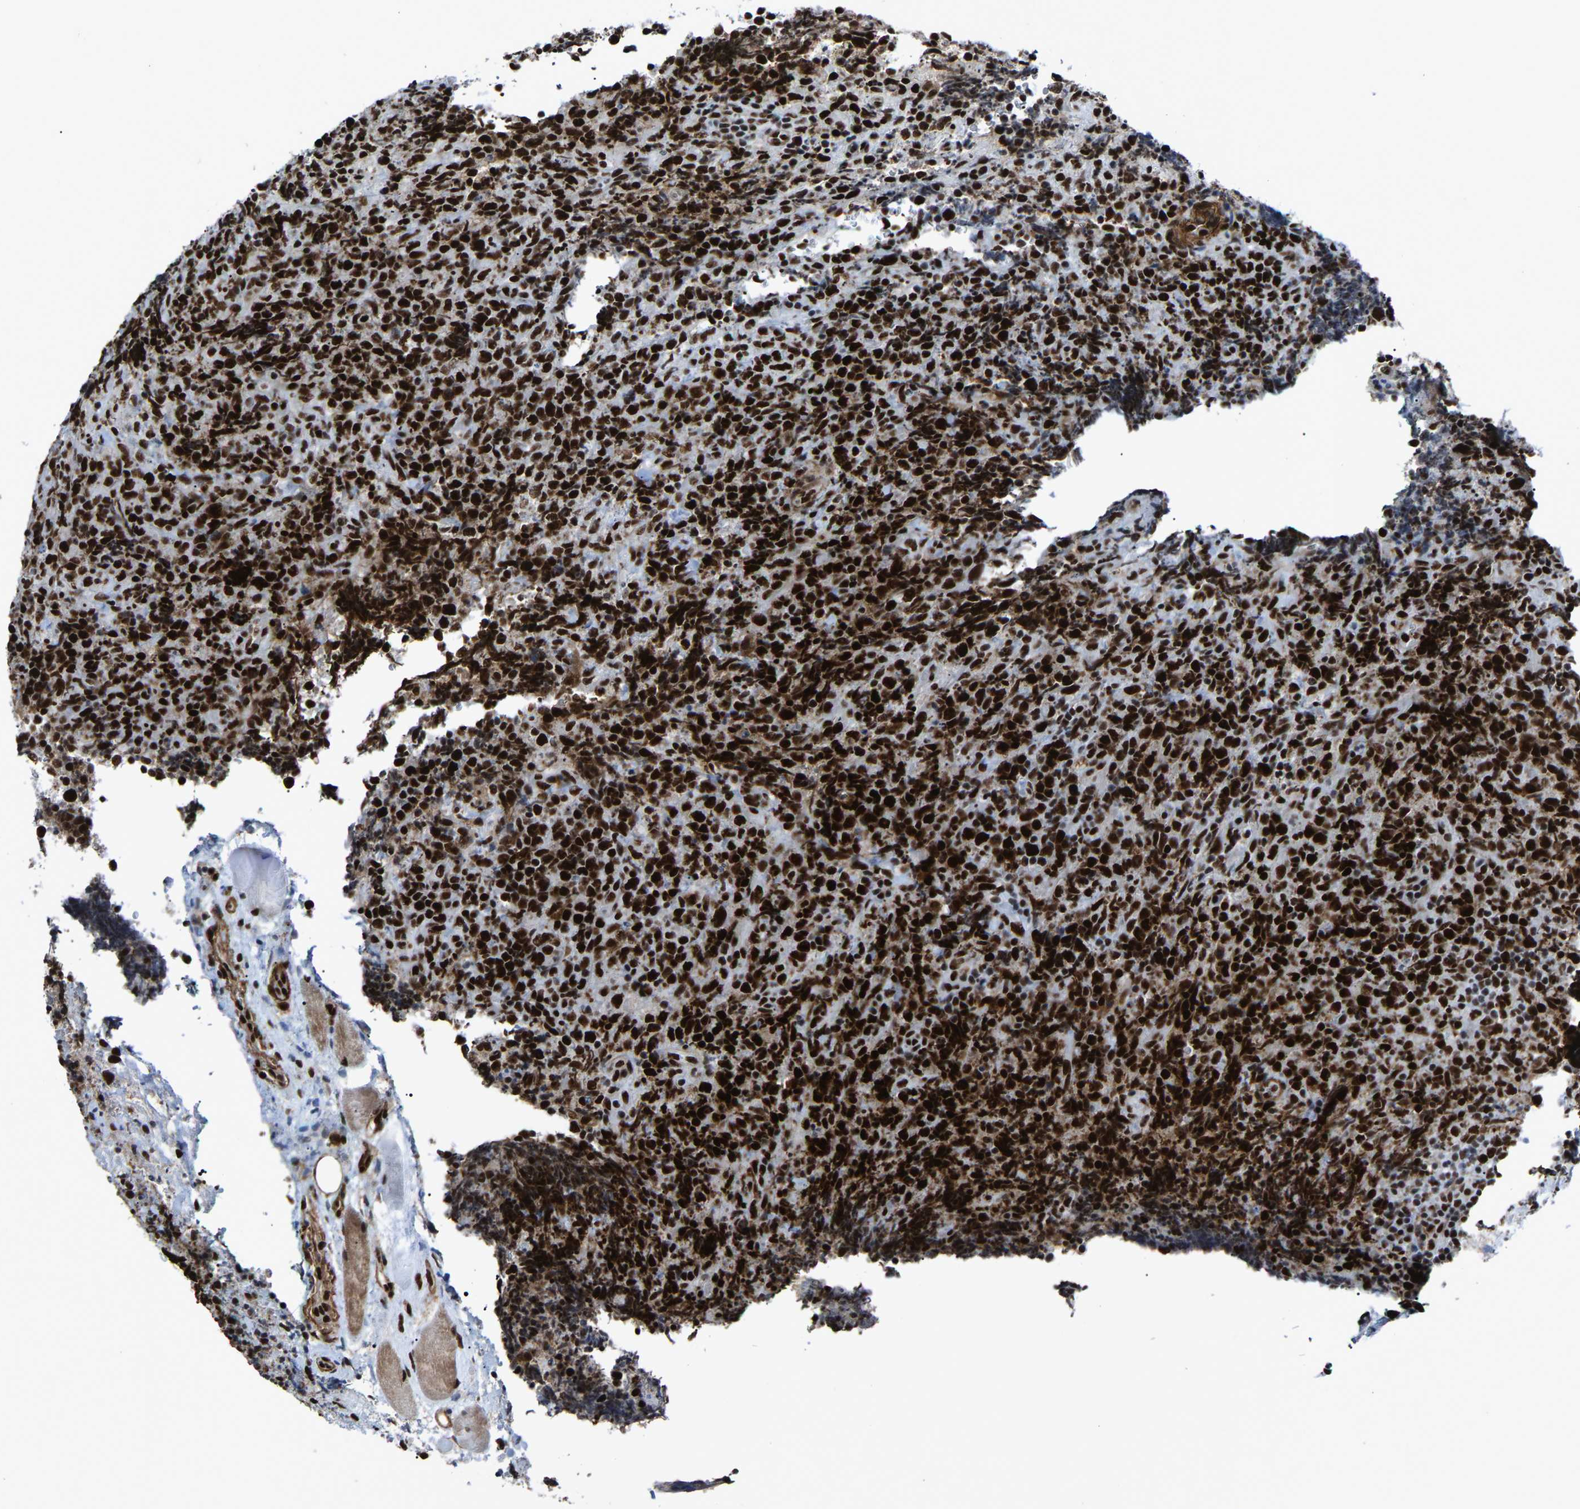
{"staining": {"intensity": "strong", "quantity": ">75%", "location": "nuclear"}, "tissue": "lymphoma", "cell_type": "Tumor cells", "image_type": "cancer", "snomed": [{"axis": "morphology", "description": "Malignant lymphoma, non-Hodgkin's type, High grade"}, {"axis": "topography", "description": "Tonsil"}], "caption": "Strong nuclear staining is present in approximately >75% of tumor cells in lymphoma.", "gene": "DDX5", "patient": {"sex": "female", "age": 36}}